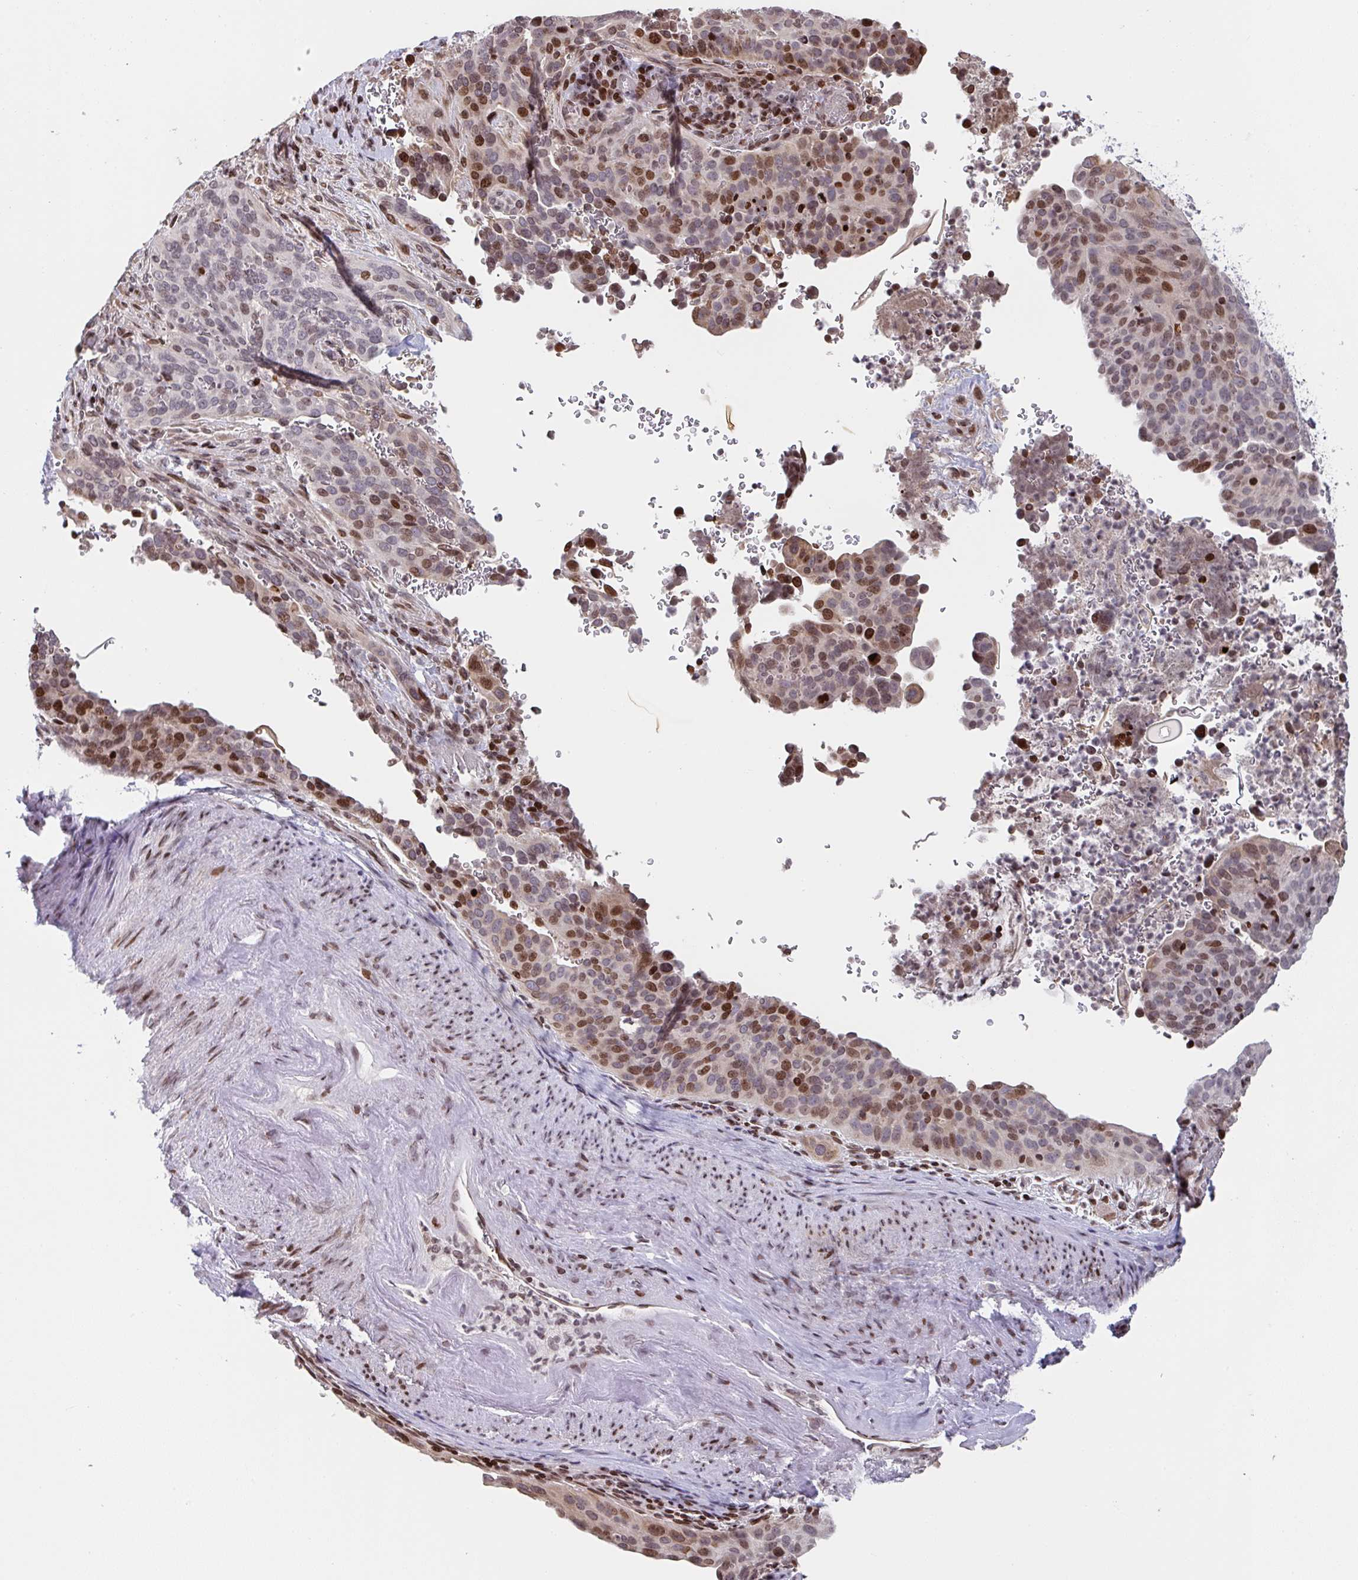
{"staining": {"intensity": "strong", "quantity": "<25%", "location": "nuclear"}, "tissue": "cervical cancer", "cell_type": "Tumor cells", "image_type": "cancer", "snomed": [{"axis": "morphology", "description": "Squamous cell carcinoma, NOS"}, {"axis": "topography", "description": "Cervix"}], "caption": "A medium amount of strong nuclear expression is identified in about <25% of tumor cells in cervical cancer (squamous cell carcinoma) tissue.", "gene": "PCDHB8", "patient": {"sex": "female", "age": 38}}